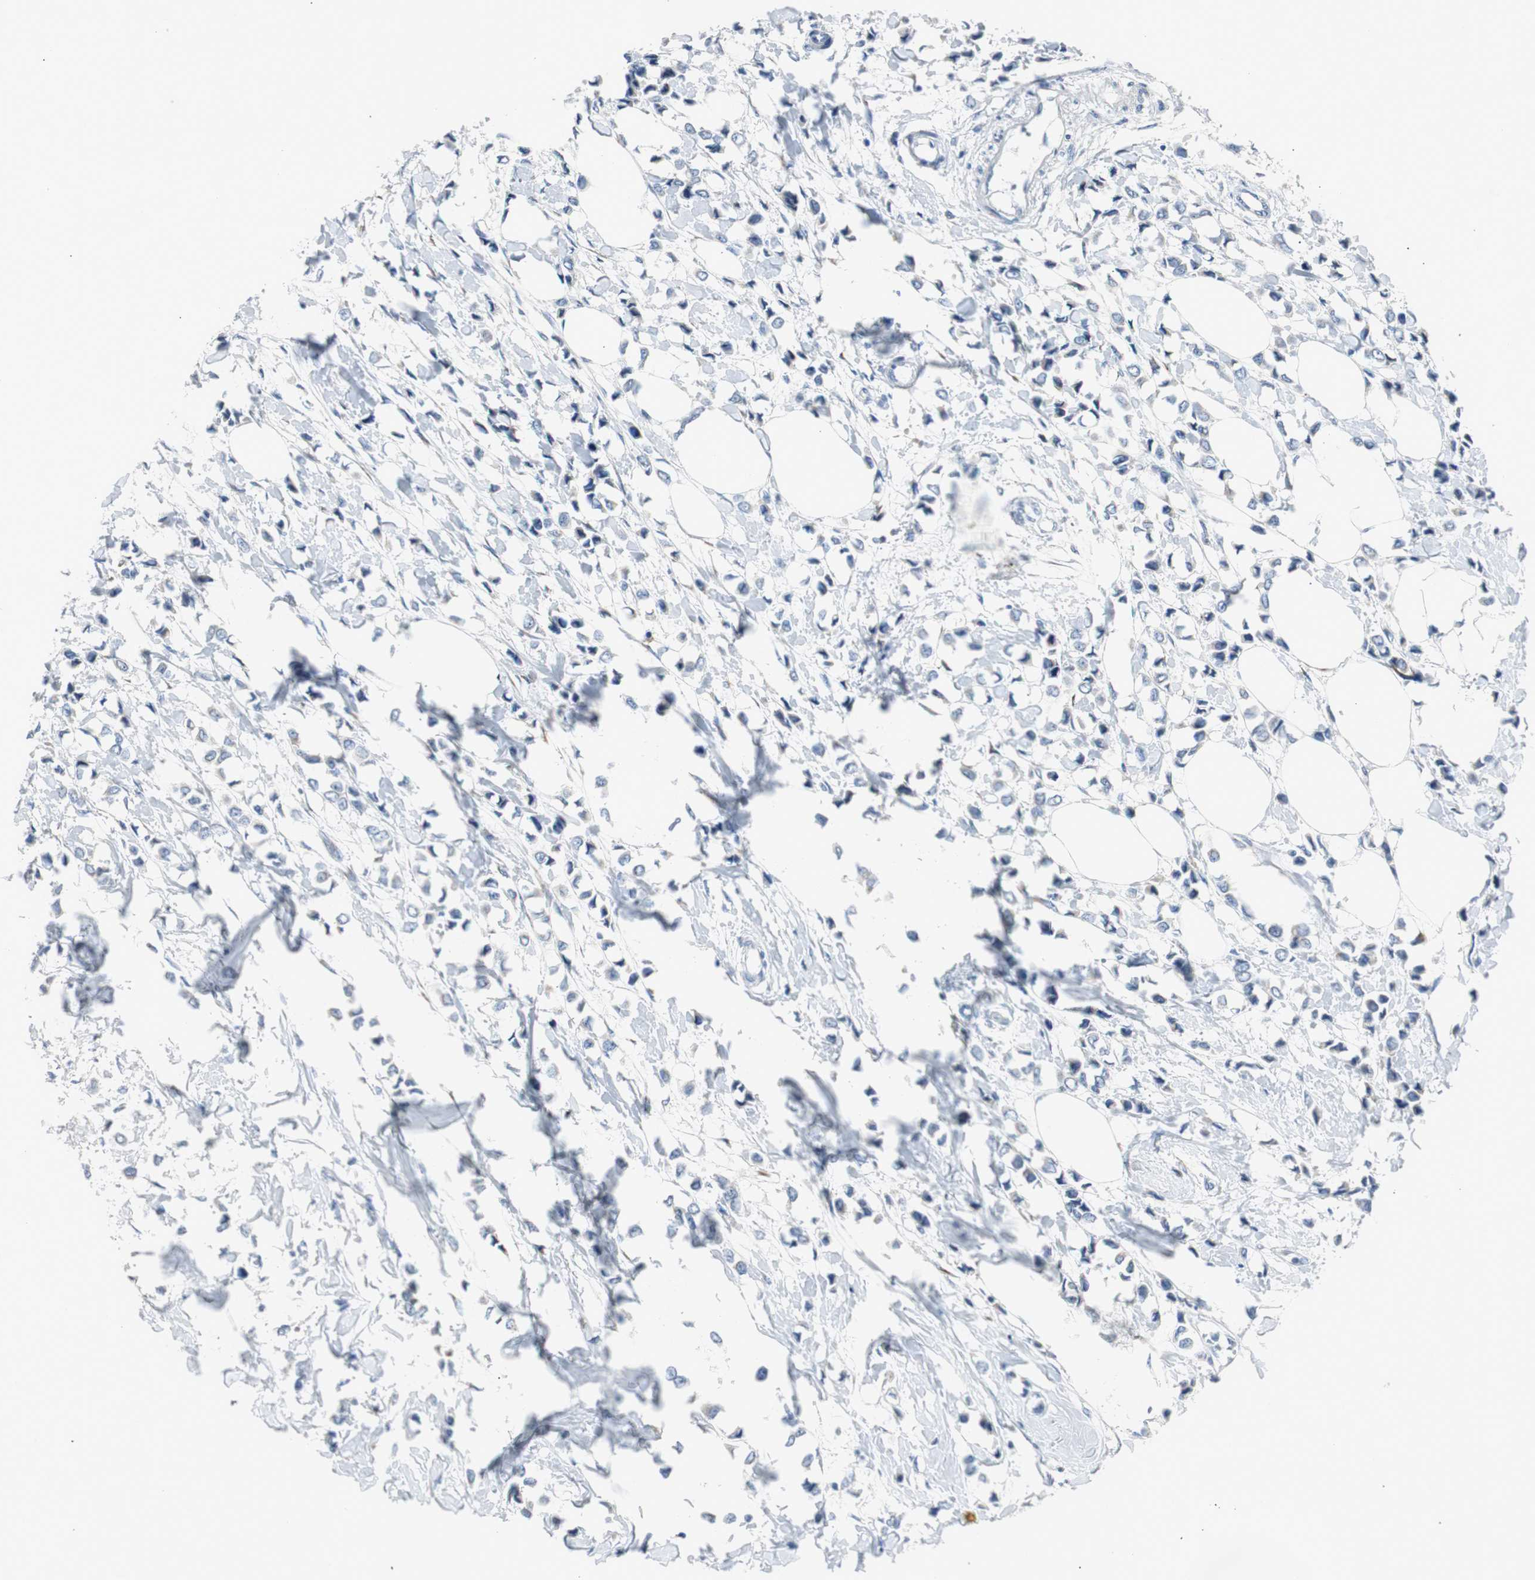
{"staining": {"intensity": "negative", "quantity": "none", "location": "none"}, "tissue": "breast cancer", "cell_type": "Tumor cells", "image_type": "cancer", "snomed": [{"axis": "morphology", "description": "Lobular carcinoma"}, {"axis": "topography", "description": "Breast"}], "caption": "Immunohistochemistry of breast lobular carcinoma displays no positivity in tumor cells. (Stains: DAB (3,3'-diaminobenzidine) IHC with hematoxylin counter stain, Microscopy: brightfield microscopy at high magnification).", "gene": "SOX30", "patient": {"sex": "female", "age": 51}}